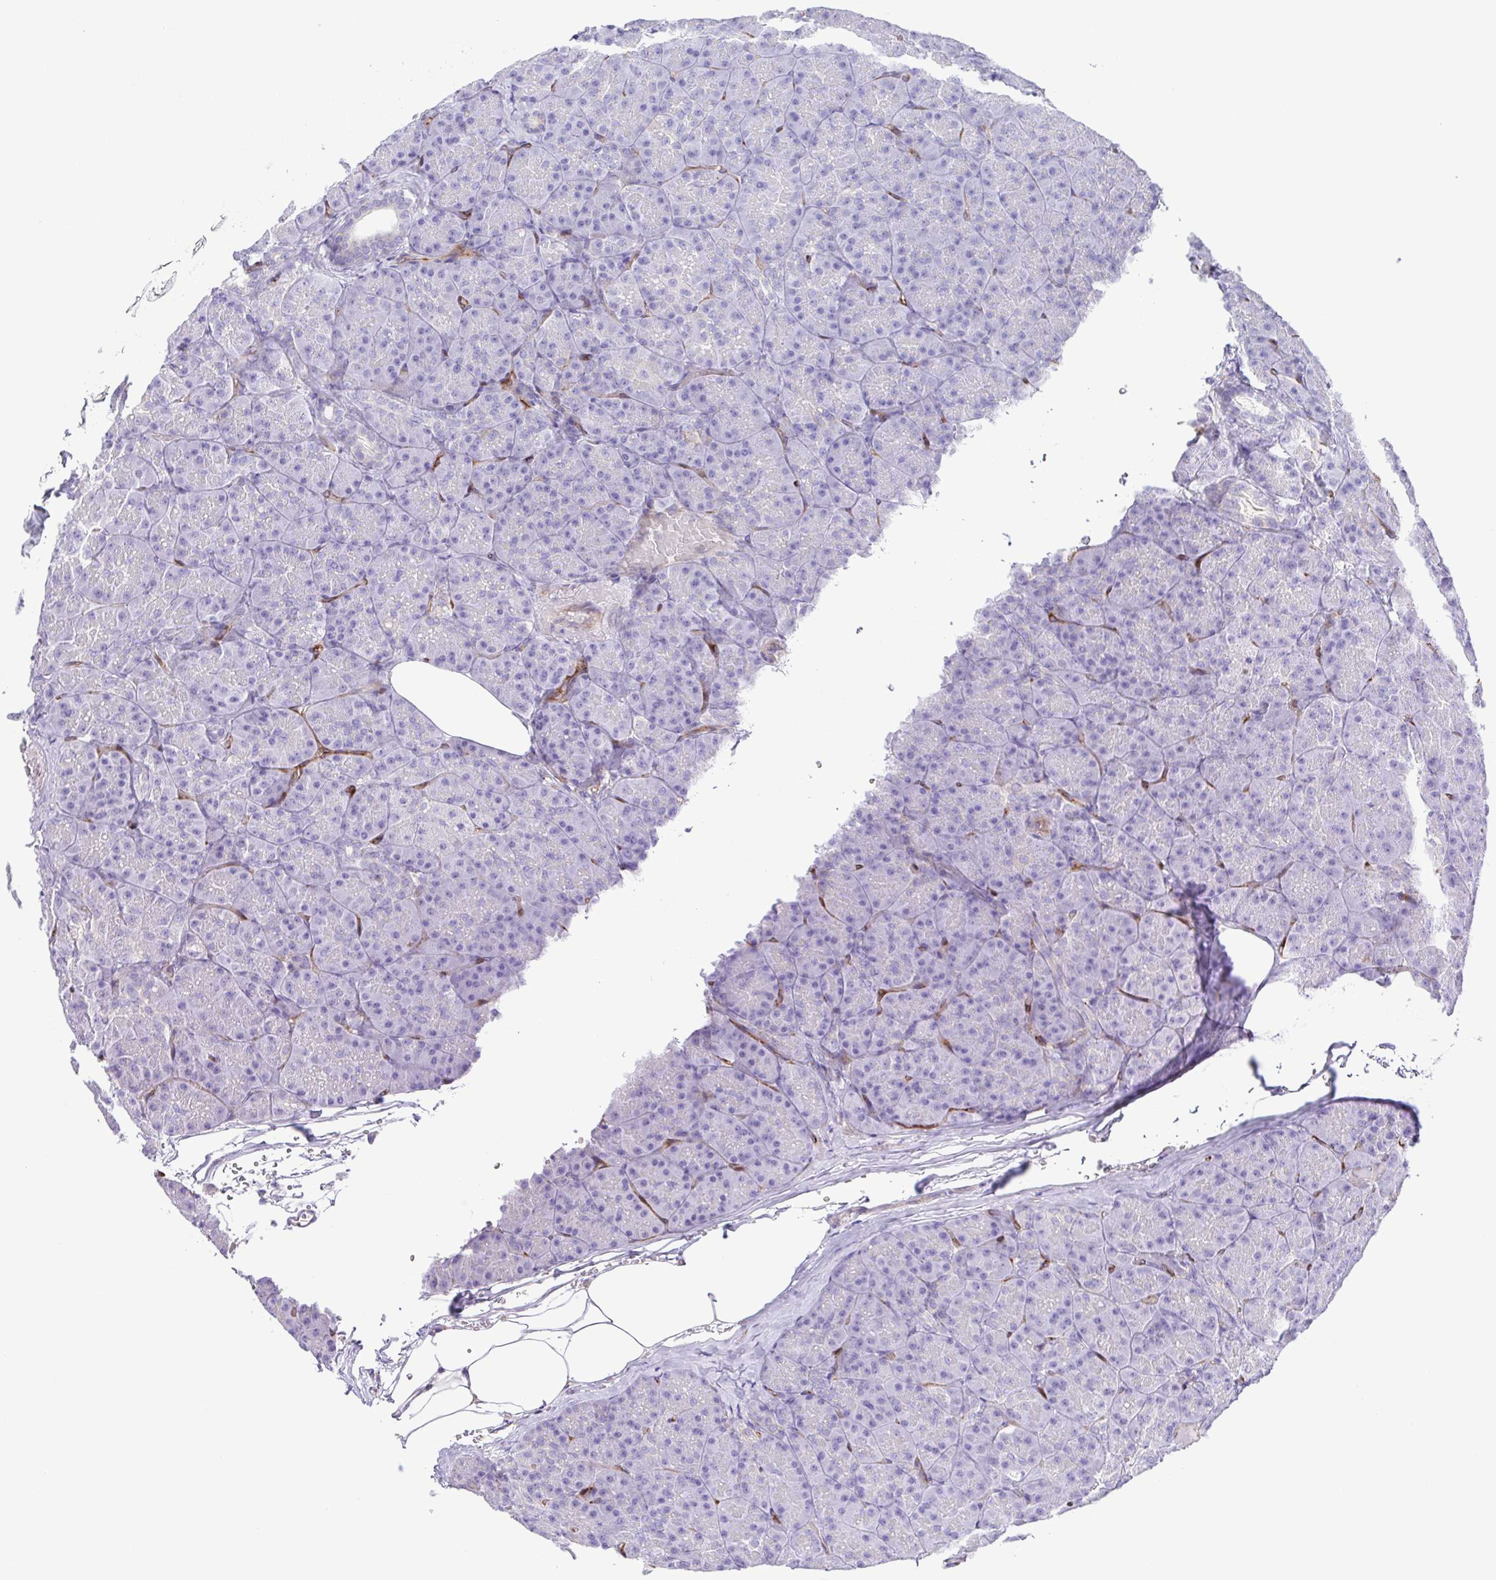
{"staining": {"intensity": "negative", "quantity": "none", "location": "none"}, "tissue": "pancreas", "cell_type": "Exocrine glandular cells", "image_type": "normal", "snomed": [{"axis": "morphology", "description": "Normal tissue, NOS"}, {"axis": "topography", "description": "Pancreas"}], "caption": "The histopathology image reveals no significant staining in exocrine glandular cells of pancreas. The staining was performed using DAB (3,3'-diaminobenzidine) to visualize the protein expression in brown, while the nuclei were stained in blue with hematoxylin (Magnification: 20x).", "gene": "FLT1", "patient": {"sex": "male", "age": 57}}